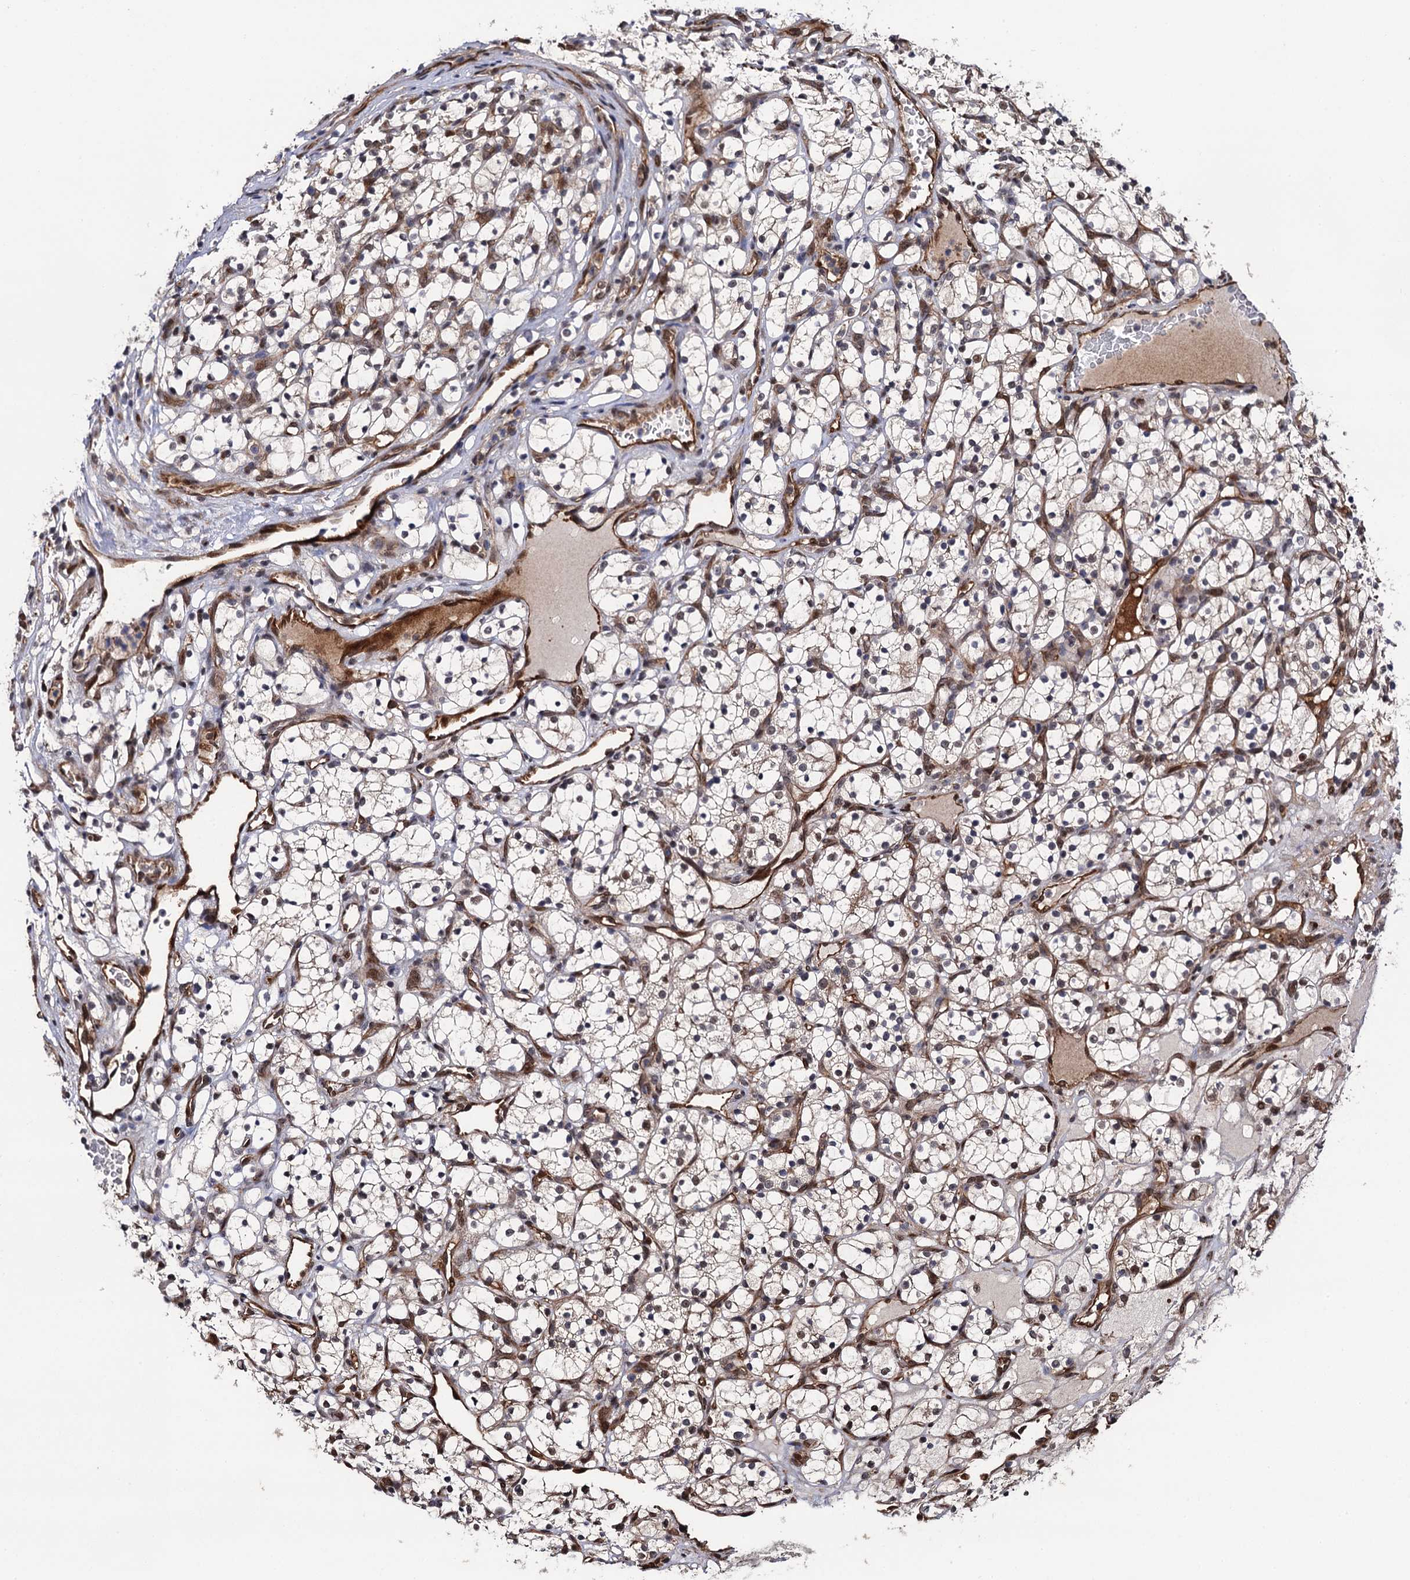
{"staining": {"intensity": "negative", "quantity": "none", "location": "none"}, "tissue": "renal cancer", "cell_type": "Tumor cells", "image_type": "cancer", "snomed": [{"axis": "morphology", "description": "Adenocarcinoma, NOS"}, {"axis": "topography", "description": "Kidney"}], "caption": "Histopathology image shows no significant protein expression in tumor cells of renal cancer (adenocarcinoma).", "gene": "CDC23", "patient": {"sex": "female", "age": 69}}